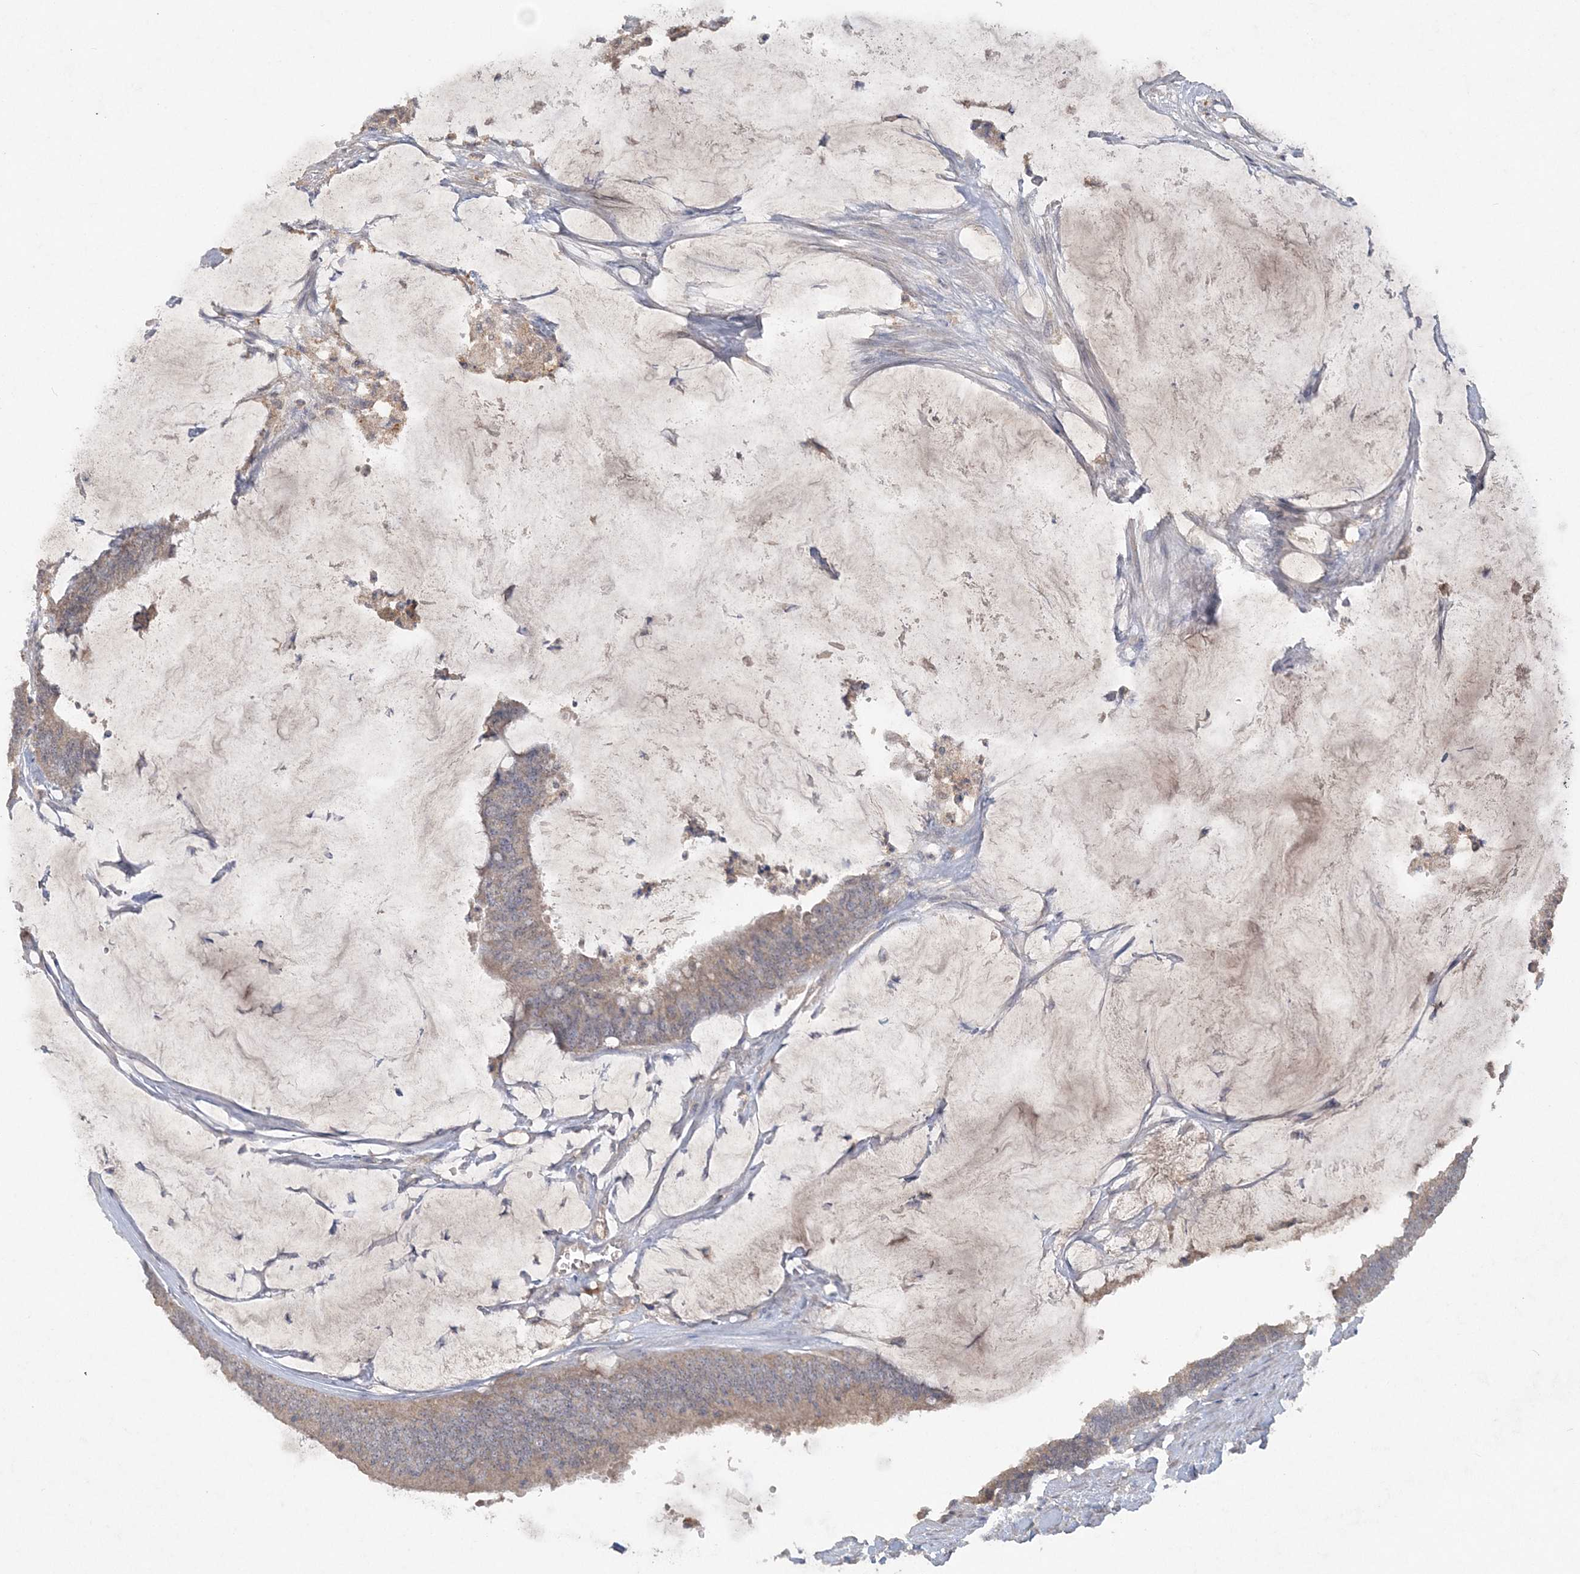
{"staining": {"intensity": "weak", "quantity": "25%-75%", "location": "cytoplasmic/membranous"}, "tissue": "colorectal cancer", "cell_type": "Tumor cells", "image_type": "cancer", "snomed": [{"axis": "morphology", "description": "Adenocarcinoma, NOS"}, {"axis": "topography", "description": "Rectum"}], "caption": "An image of human colorectal adenocarcinoma stained for a protein demonstrates weak cytoplasmic/membranous brown staining in tumor cells.", "gene": "C1RL", "patient": {"sex": "female", "age": 66}}